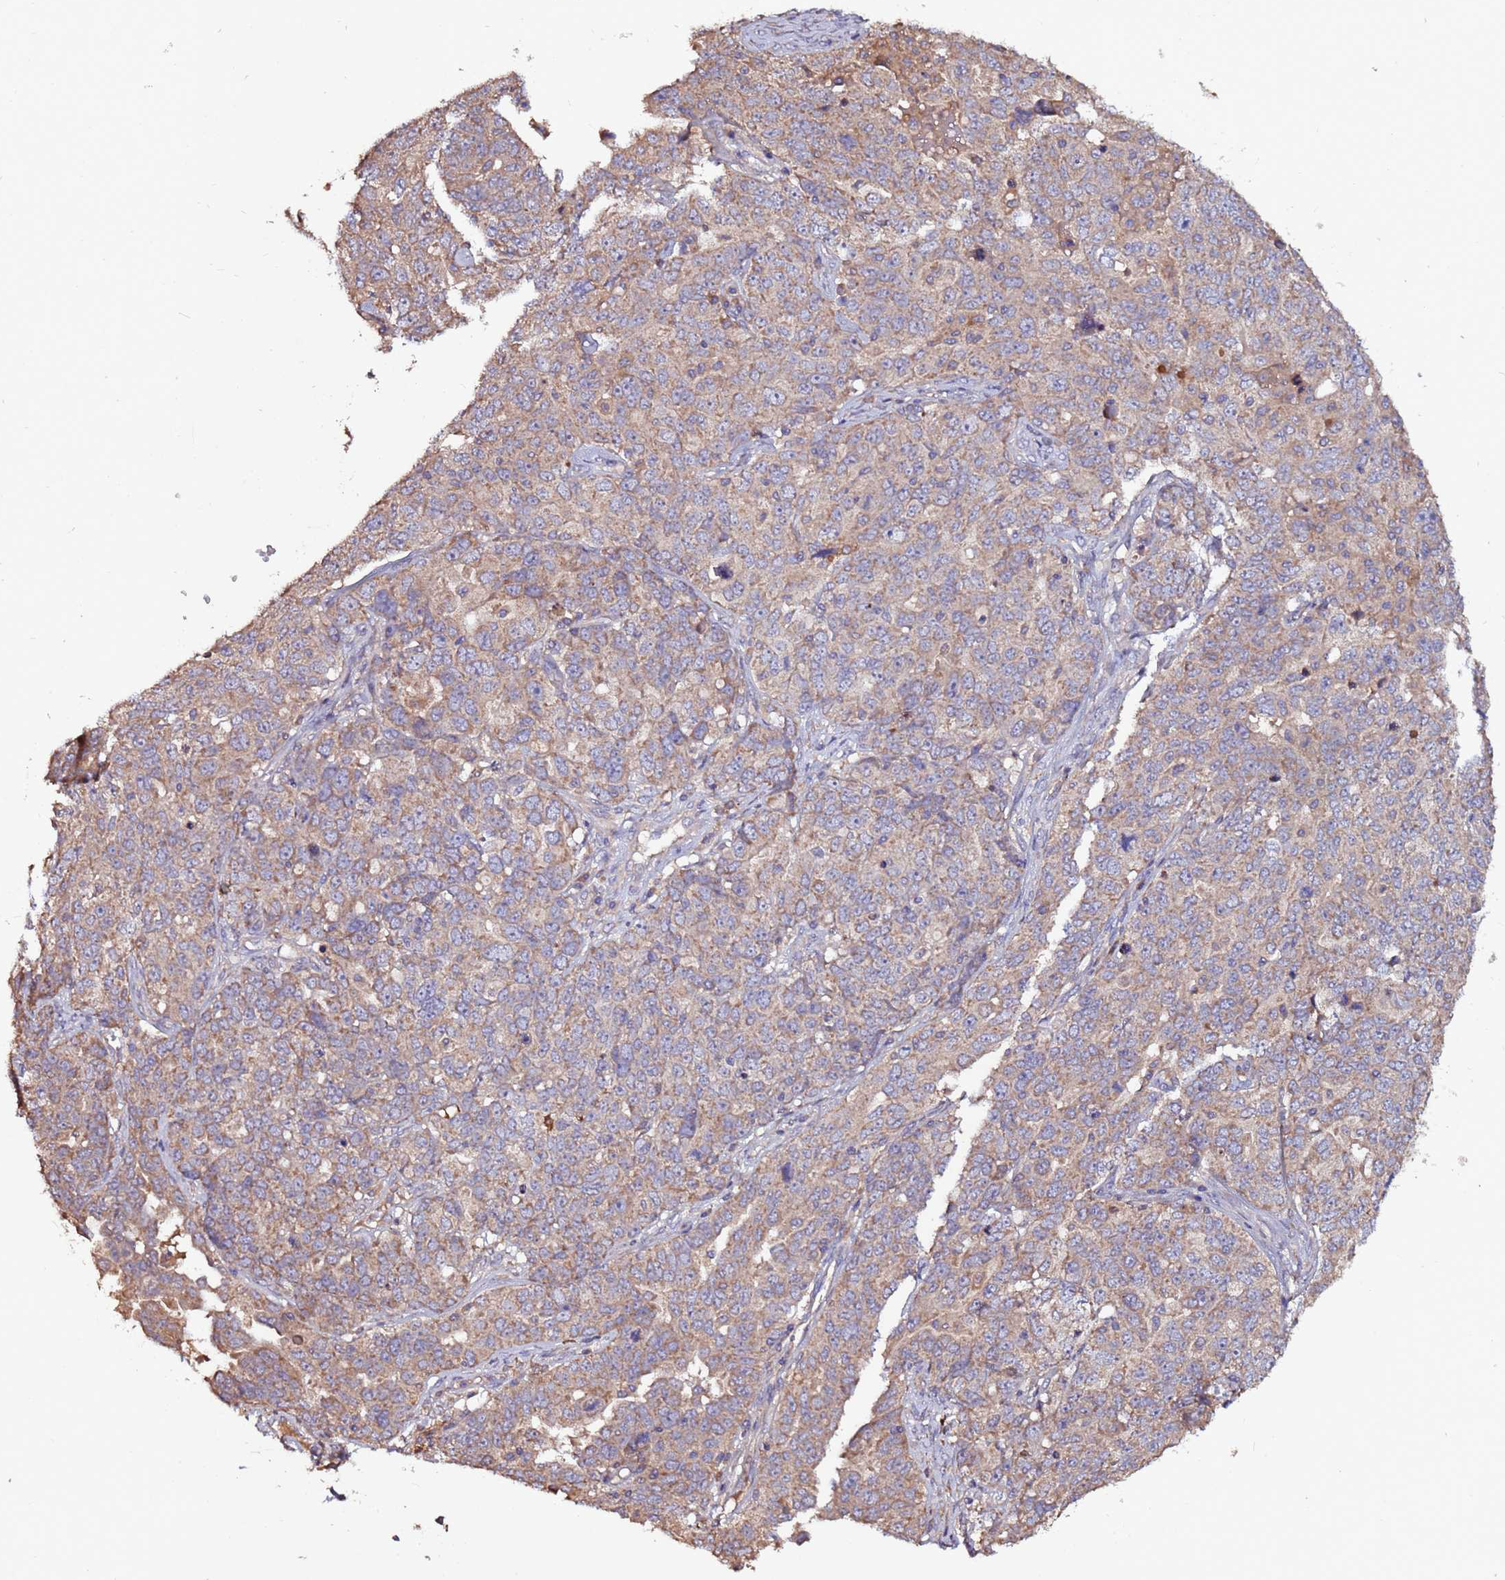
{"staining": {"intensity": "weak", "quantity": ">75%", "location": "cytoplasmic/membranous"}, "tissue": "ovarian cancer", "cell_type": "Tumor cells", "image_type": "cancer", "snomed": [{"axis": "morphology", "description": "Carcinoma, endometroid"}, {"axis": "topography", "description": "Ovary"}], "caption": "This is a photomicrograph of IHC staining of ovarian cancer (endometroid carcinoma), which shows weak expression in the cytoplasmic/membranous of tumor cells.", "gene": "RPS15A", "patient": {"sex": "female", "age": 62}}